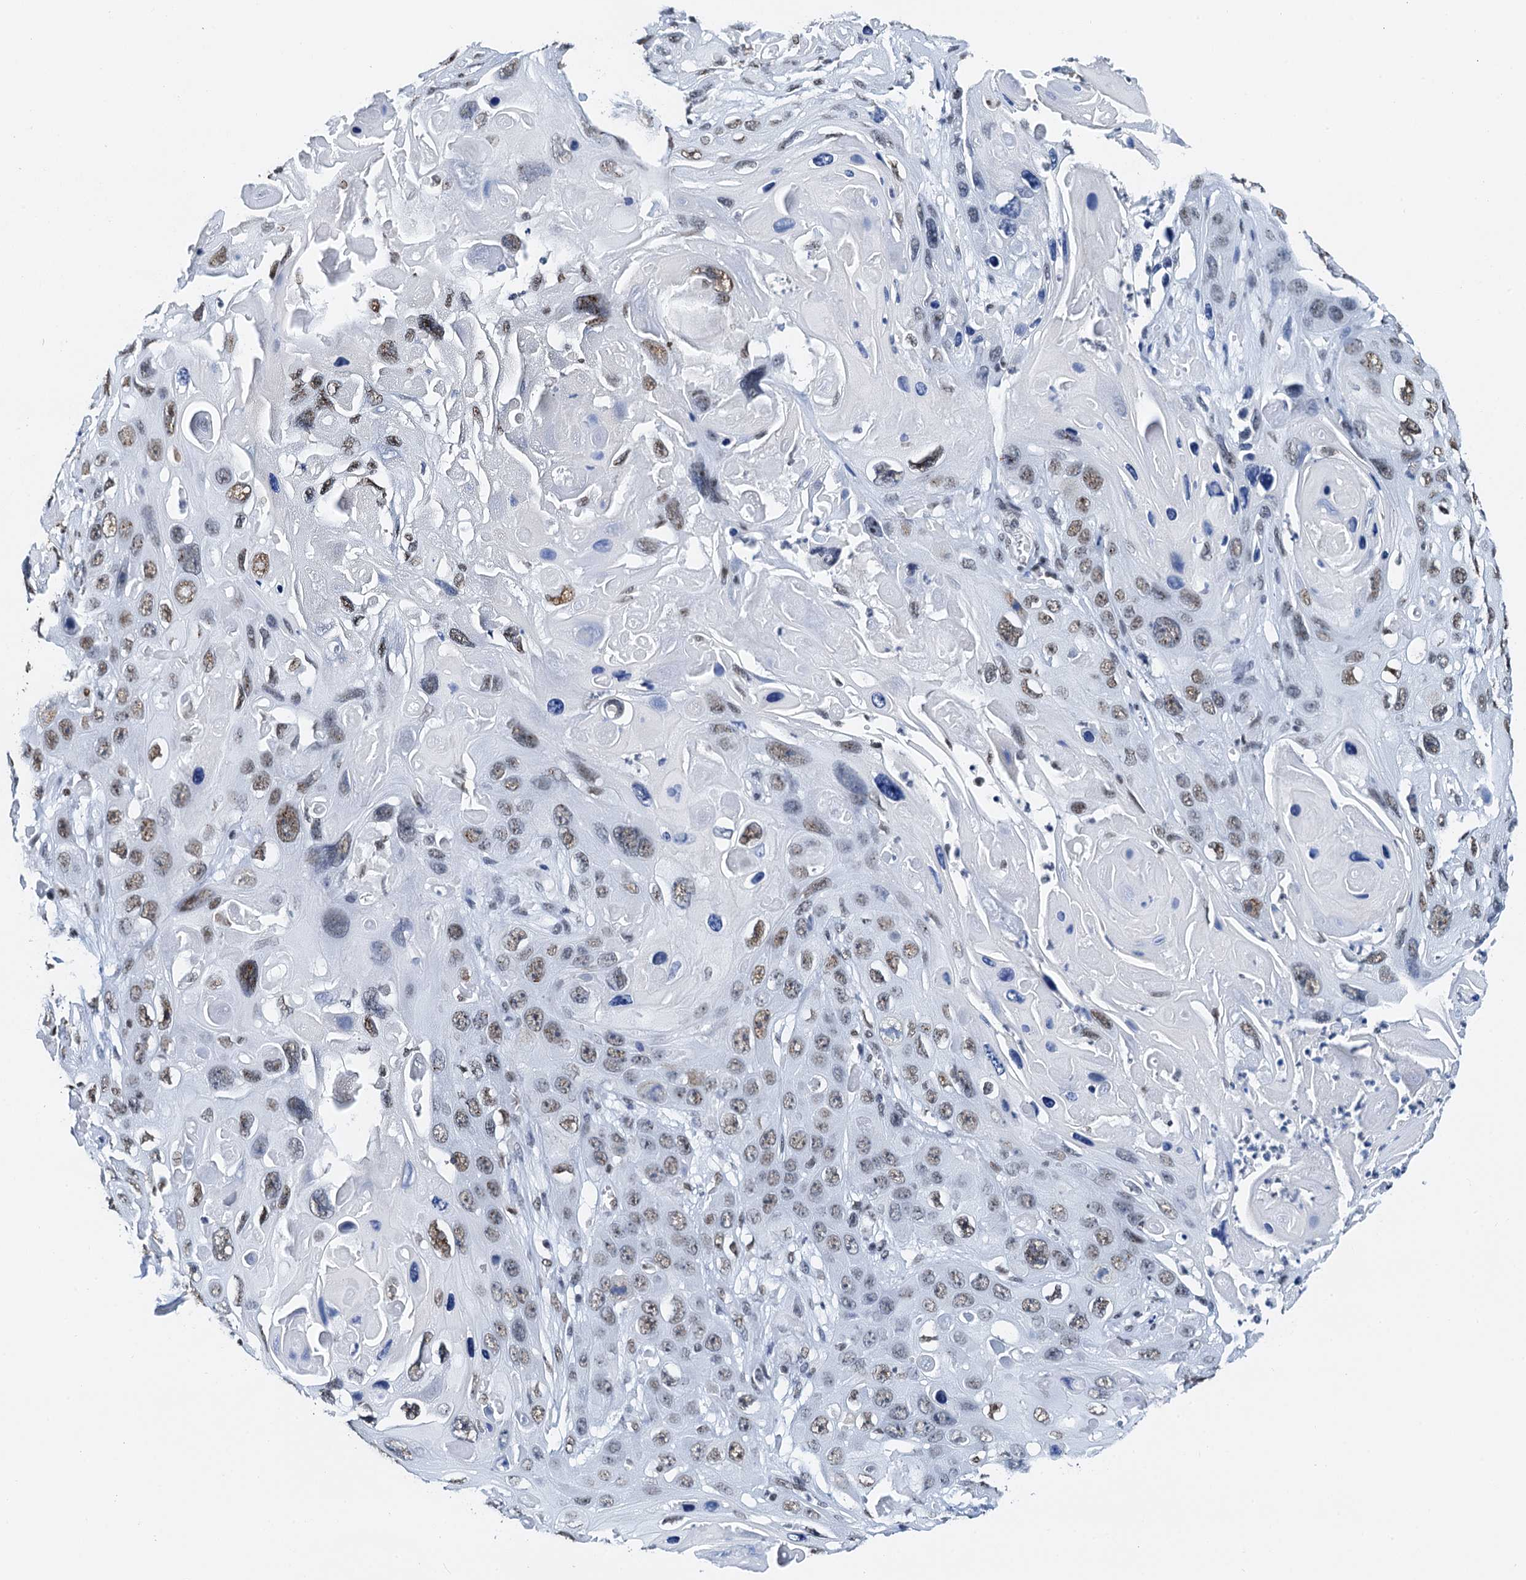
{"staining": {"intensity": "moderate", "quantity": "25%-75%", "location": "nuclear"}, "tissue": "skin cancer", "cell_type": "Tumor cells", "image_type": "cancer", "snomed": [{"axis": "morphology", "description": "Squamous cell carcinoma, NOS"}, {"axis": "topography", "description": "Skin"}], "caption": "The image displays staining of skin squamous cell carcinoma, revealing moderate nuclear protein positivity (brown color) within tumor cells. Using DAB (3,3'-diaminobenzidine) (brown) and hematoxylin (blue) stains, captured at high magnification using brightfield microscopy.", "gene": "SLTM", "patient": {"sex": "male", "age": 55}}